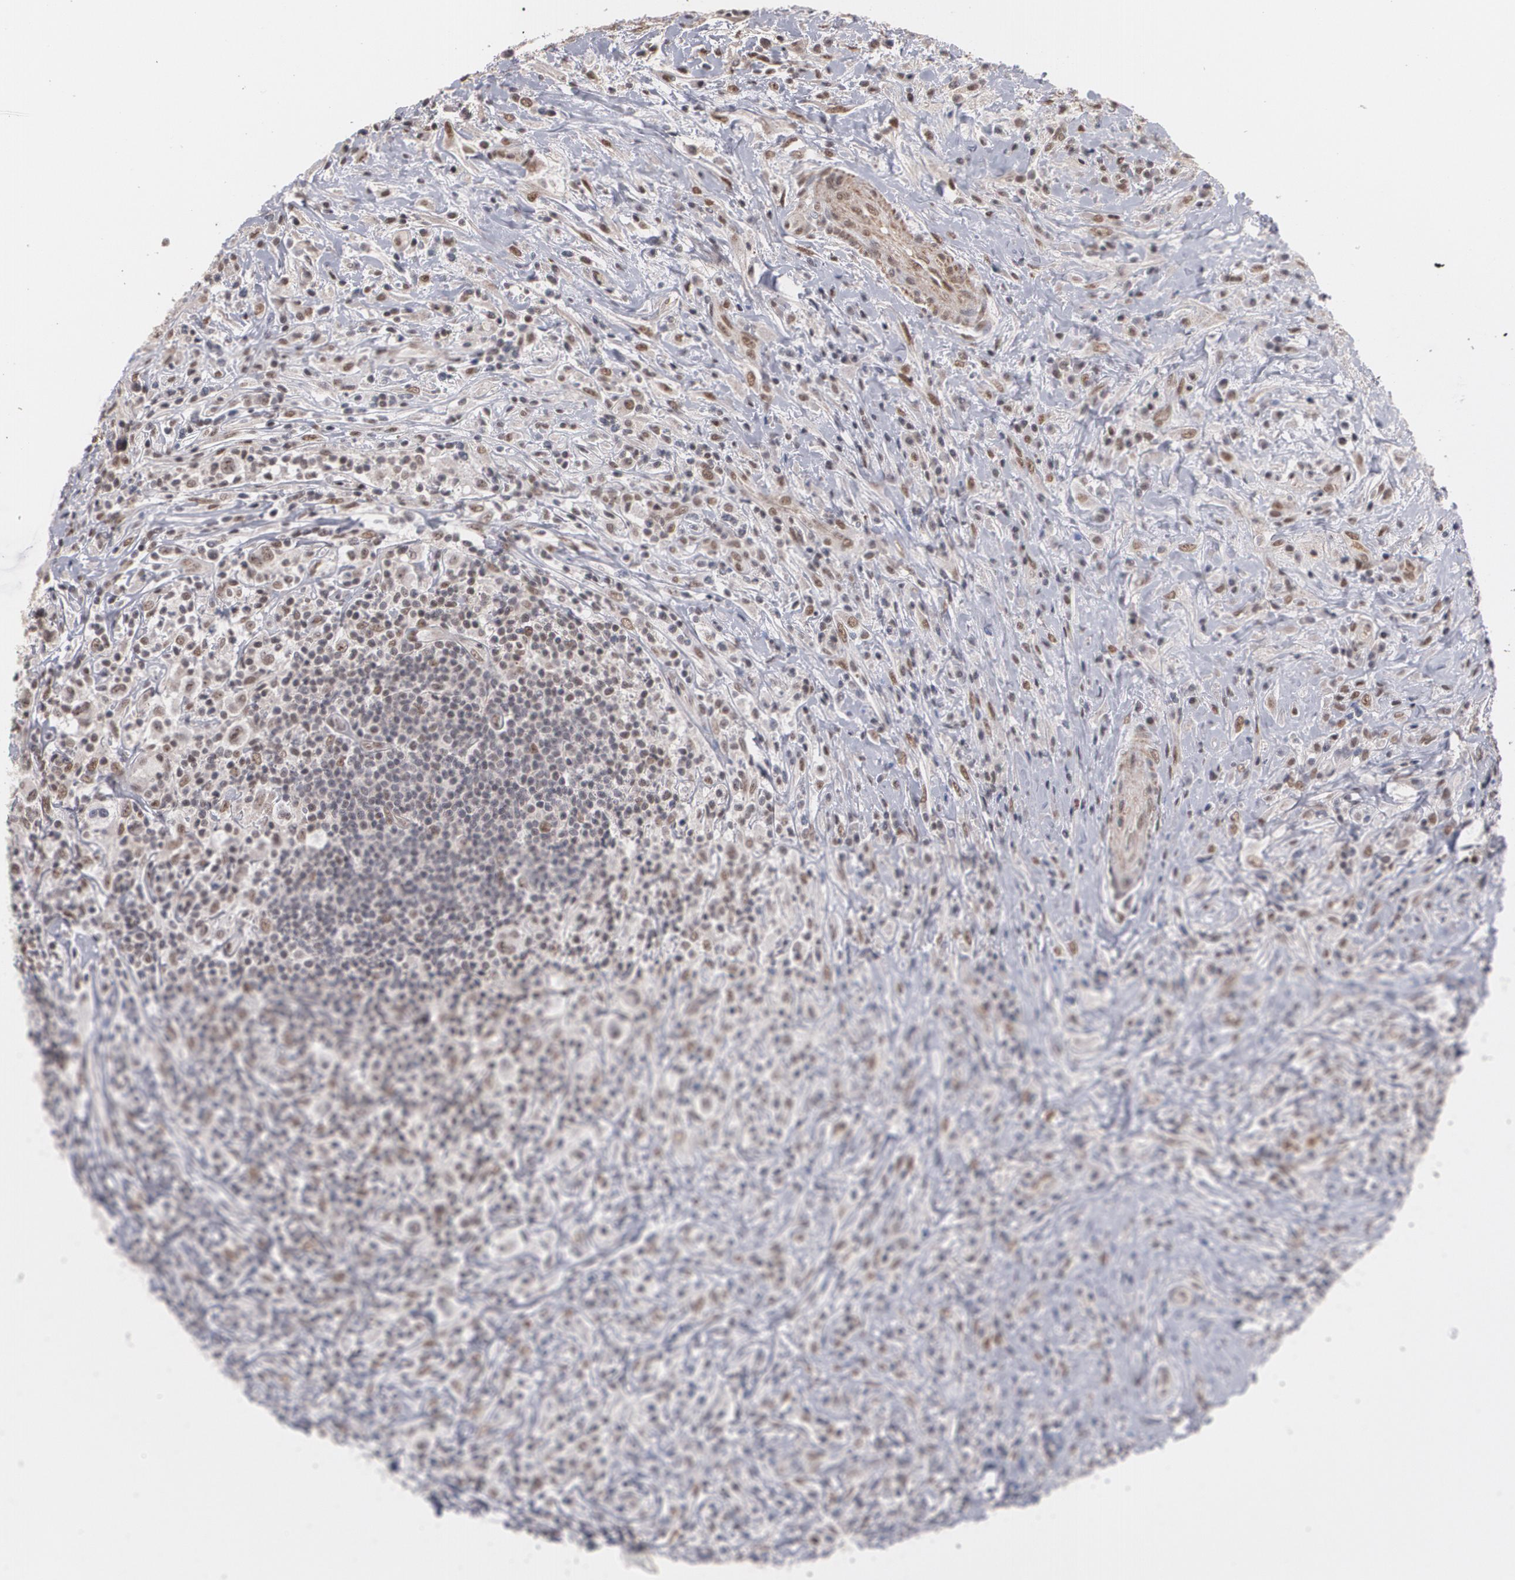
{"staining": {"intensity": "weak", "quantity": "<25%", "location": "nuclear"}, "tissue": "lymphoma", "cell_type": "Tumor cells", "image_type": "cancer", "snomed": [{"axis": "morphology", "description": "Hodgkin's disease, NOS"}, {"axis": "topography", "description": "Lymph node"}], "caption": "Lymphoma was stained to show a protein in brown. There is no significant staining in tumor cells.", "gene": "ZNF234", "patient": {"sex": "female", "age": 25}}